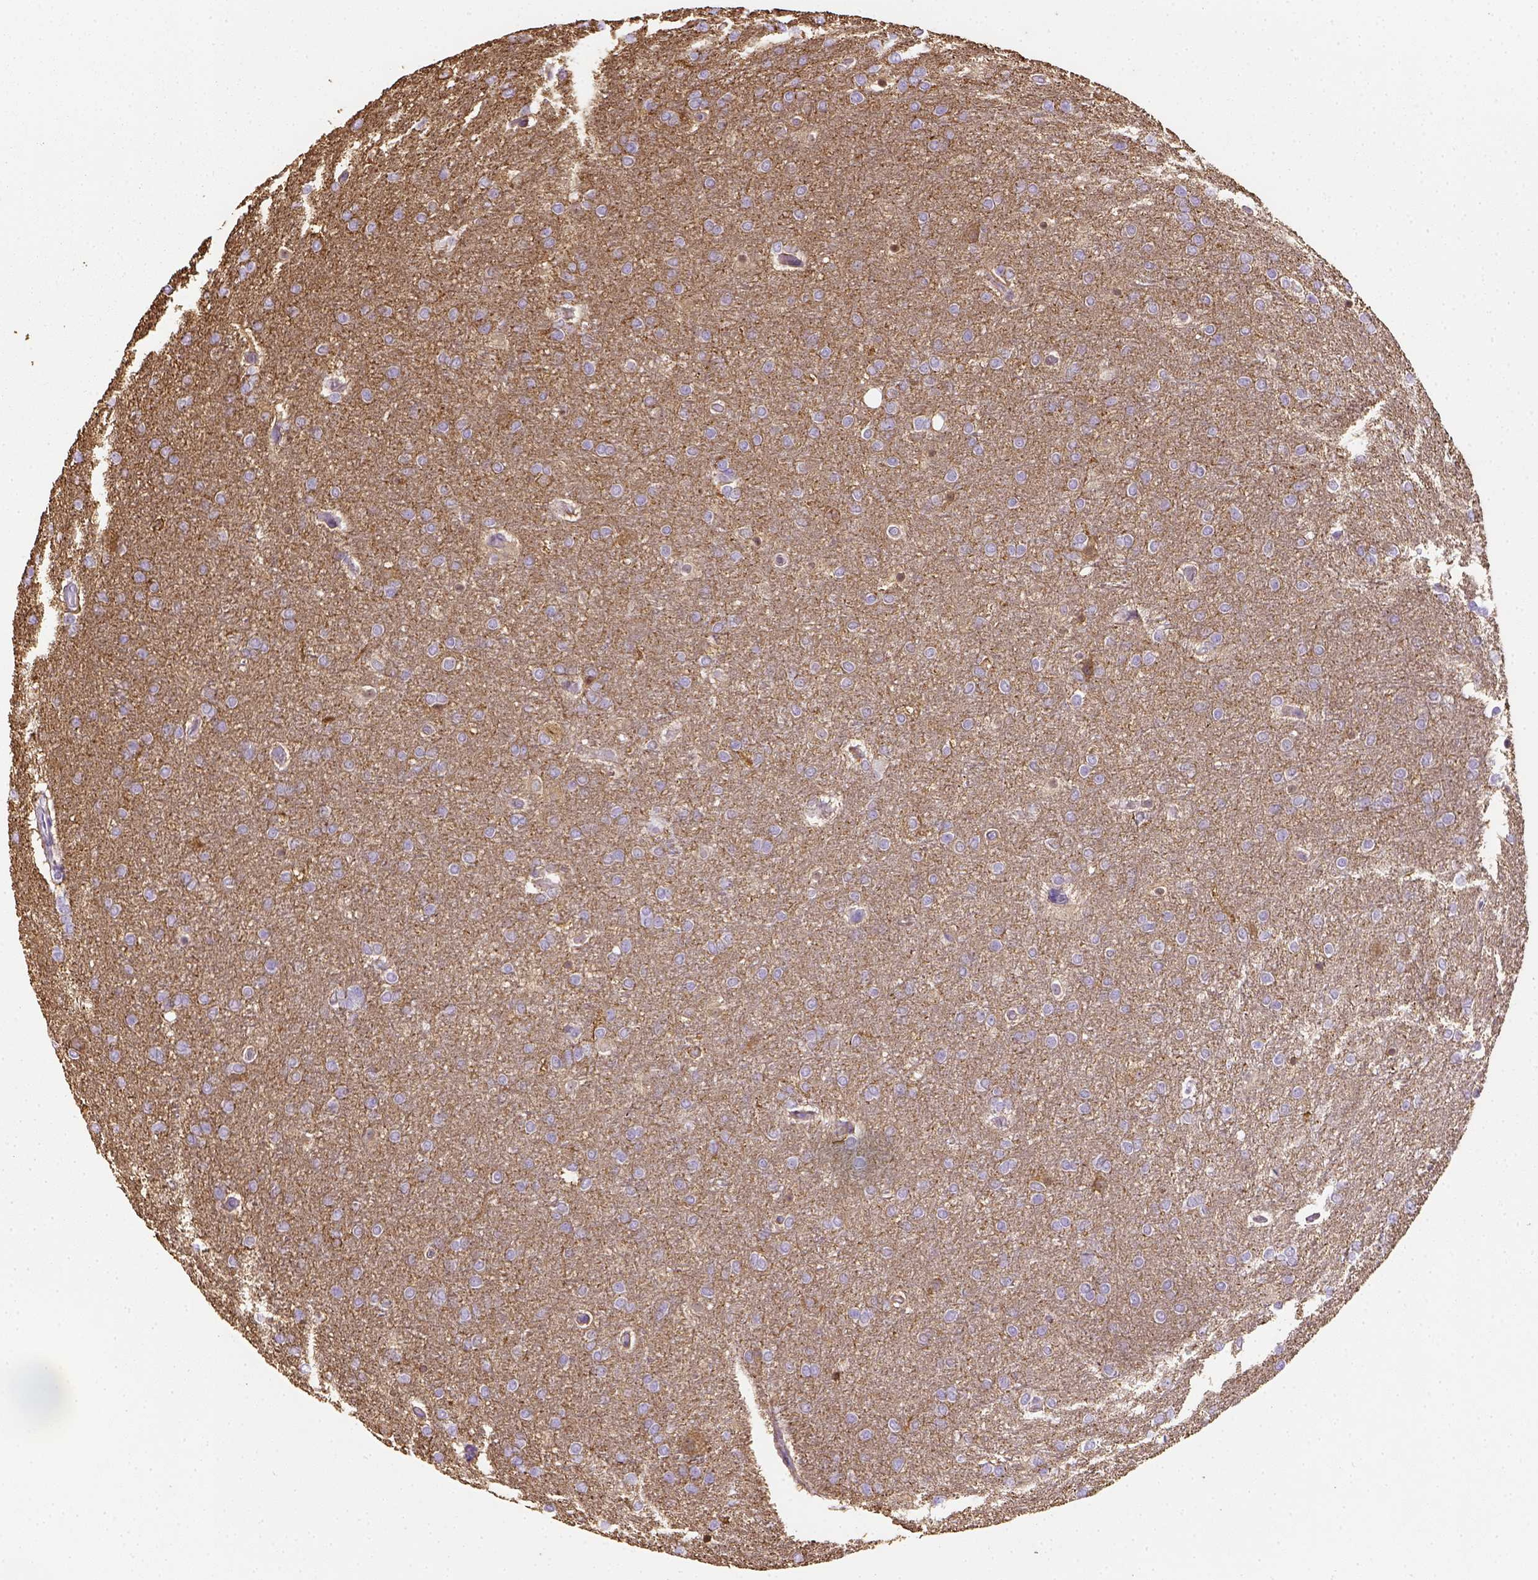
{"staining": {"intensity": "negative", "quantity": "none", "location": "none"}, "tissue": "glioma", "cell_type": "Tumor cells", "image_type": "cancer", "snomed": [{"axis": "morphology", "description": "Glioma, malignant, High grade"}, {"axis": "topography", "description": "Brain"}], "caption": "The IHC image has no significant expression in tumor cells of glioma tissue.", "gene": "CACNB1", "patient": {"sex": "female", "age": 61}}